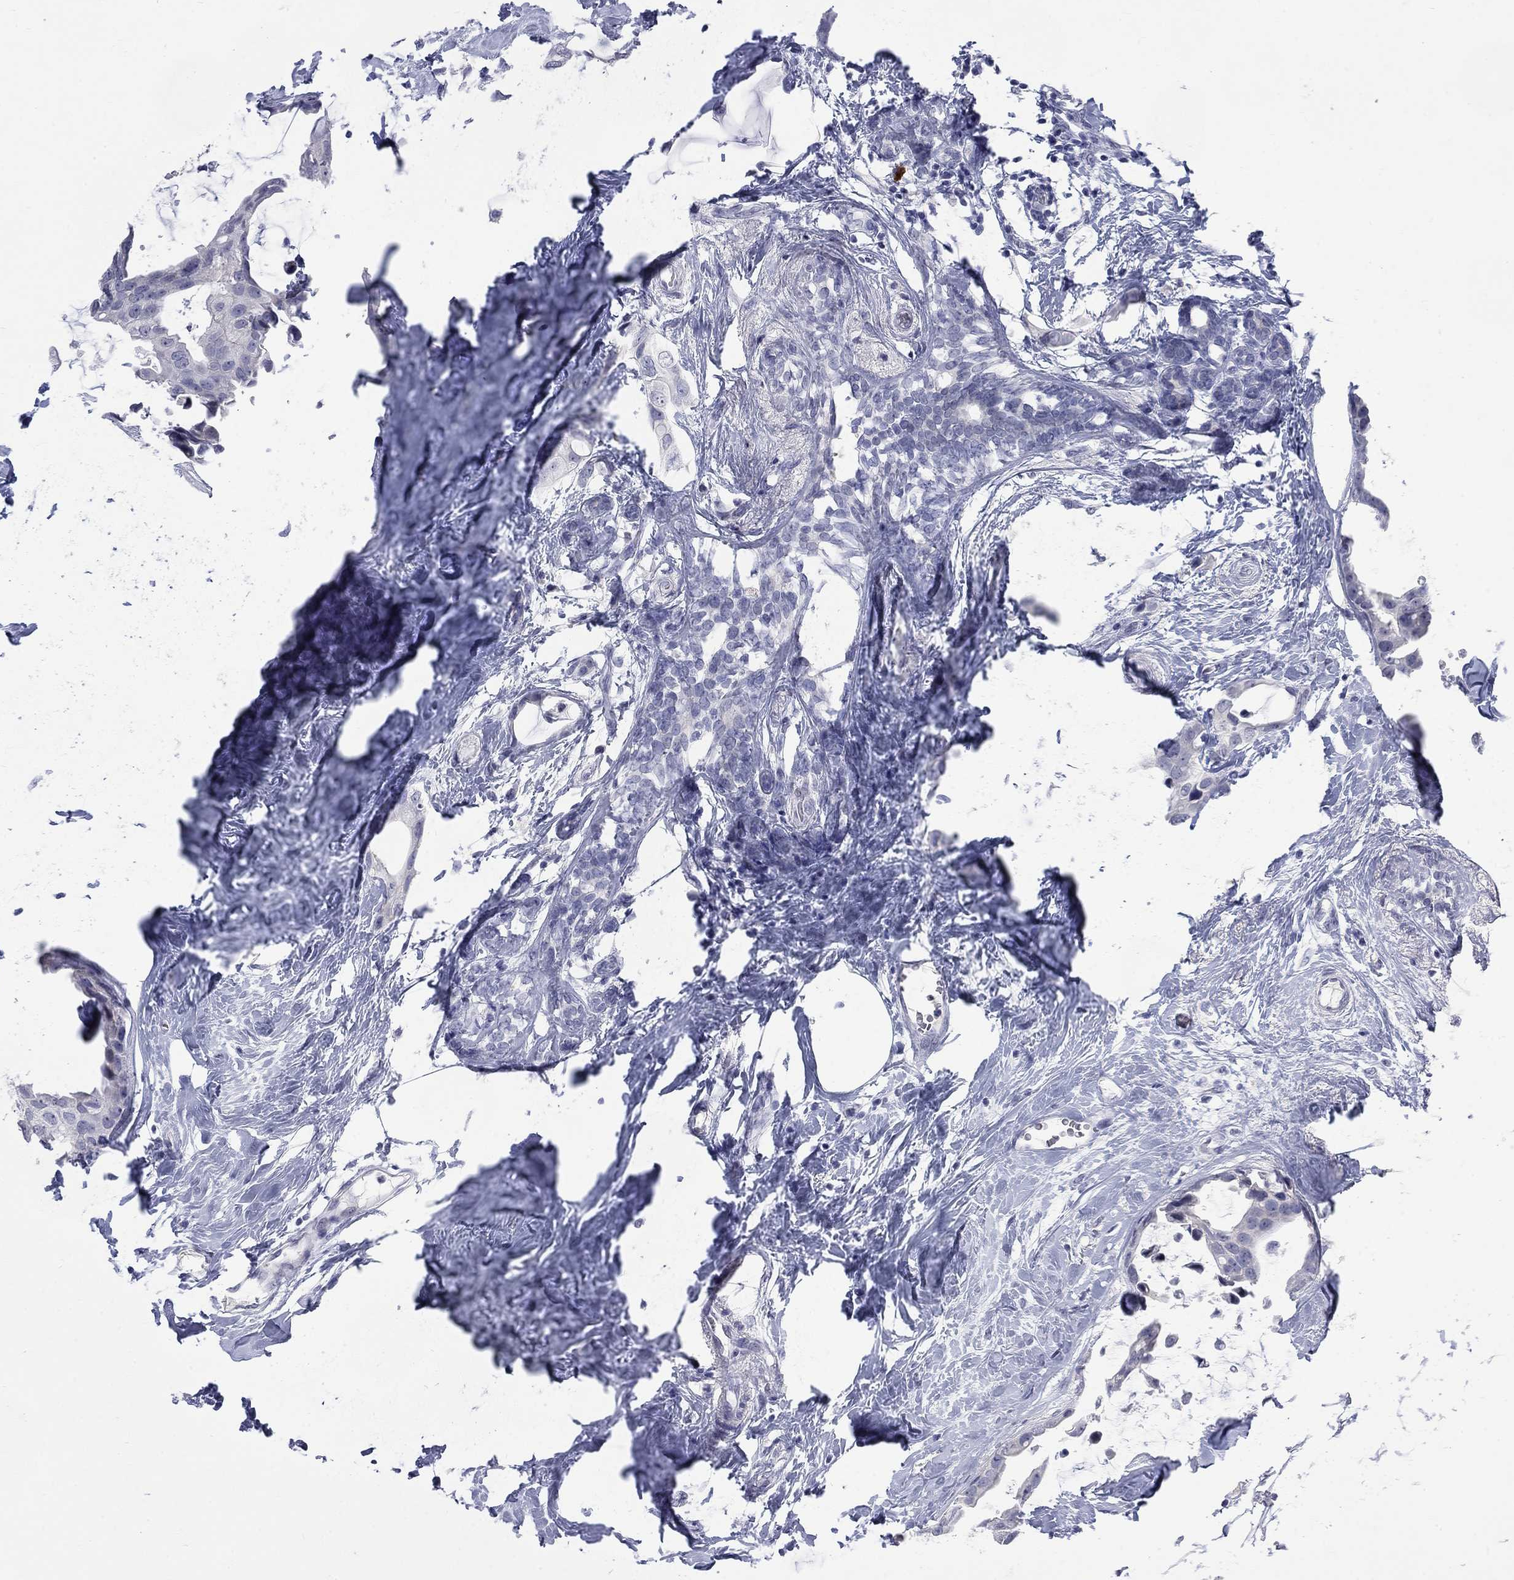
{"staining": {"intensity": "negative", "quantity": "none", "location": "none"}, "tissue": "breast cancer", "cell_type": "Tumor cells", "image_type": "cancer", "snomed": [{"axis": "morphology", "description": "Duct carcinoma"}, {"axis": "topography", "description": "Breast"}], "caption": "Immunohistochemistry of breast cancer displays no staining in tumor cells.", "gene": "CTNND2", "patient": {"sex": "female", "age": 45}}